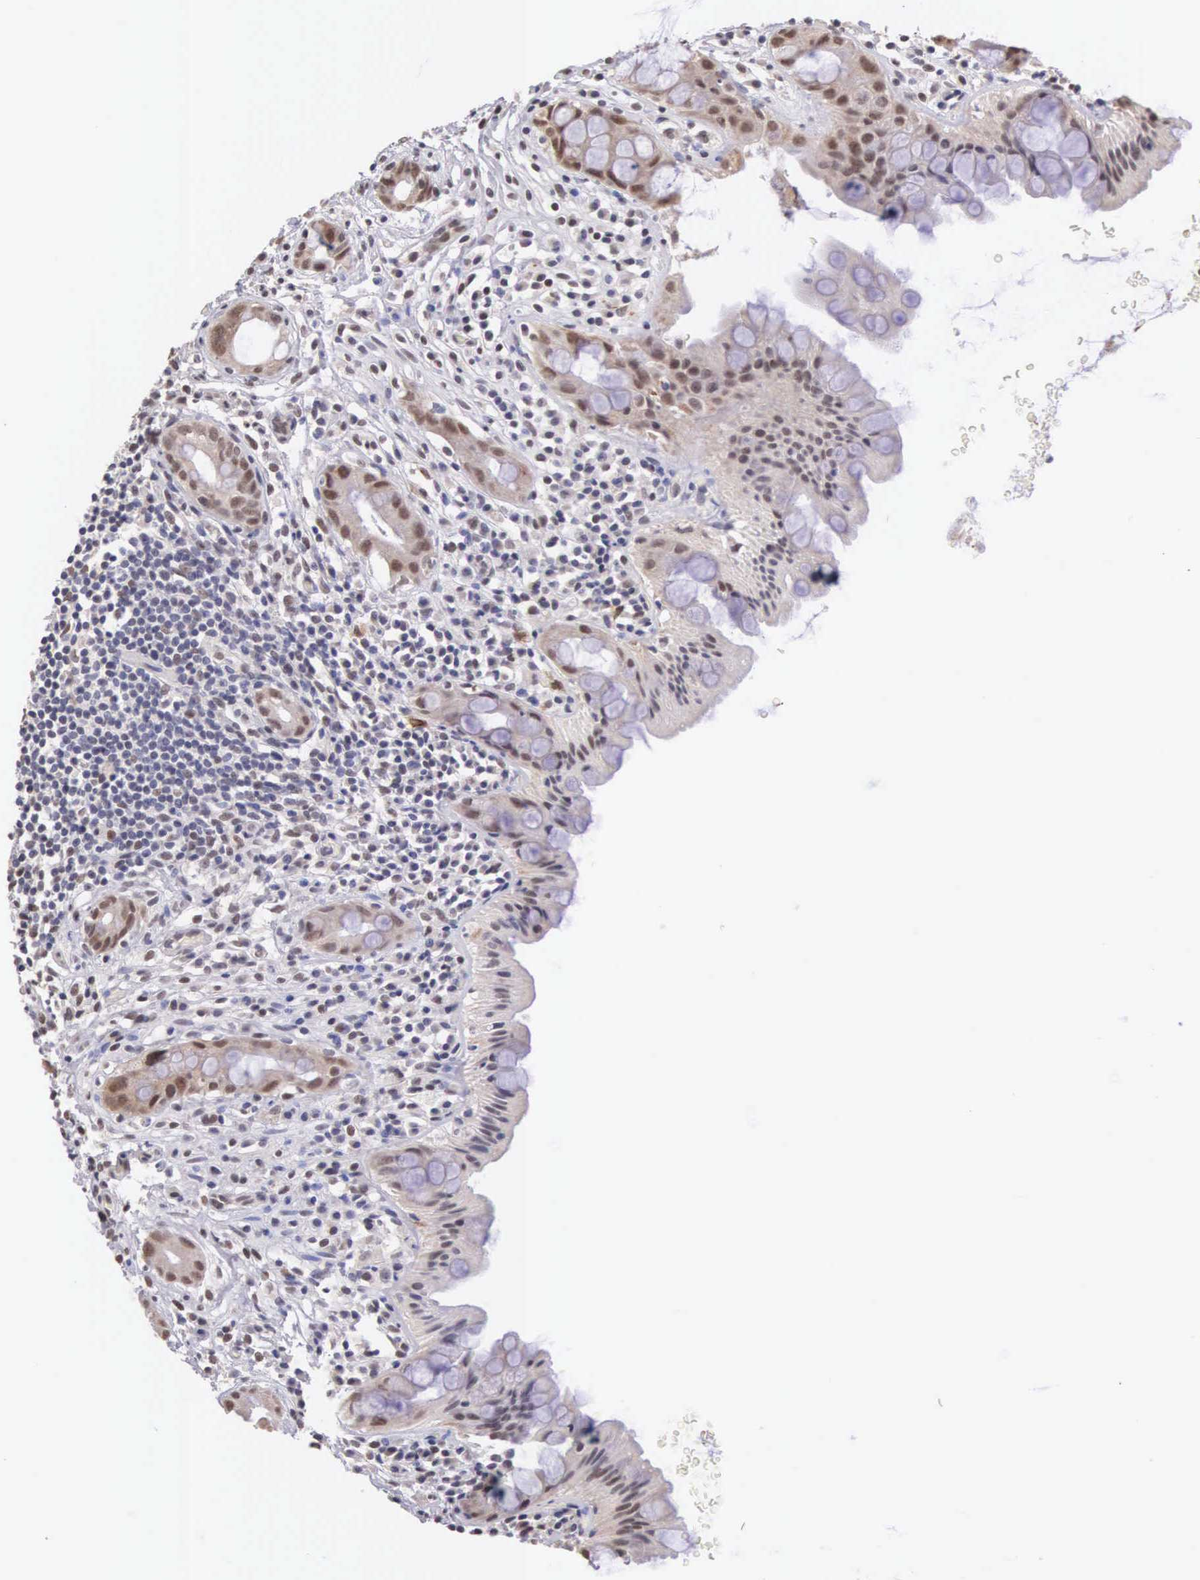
{"staining": {"intensity": "moderate", "quantity": "25%-75%", "location": "nuclear"}, "tissue": "rectum", "cell_type": "Glandular cells", "image_type": "normal", "snomed": [{"axis": "morphology", "description": "Normal tissue, NOS"}, {"axis": "topography", "description": "Rectum"}], "caption": "Immunohistochemical staining of unremarkable rectum displays medium levels of moderate nuclear expression in approximately 25%-75% of glandular cells. The staining was performed using DAB, with brown indicating positive protein expression. Nuclei are stained blue with hematoxylin.", "gene": "HMGXB4", "patient": {"sex": "male", "age": 65}}